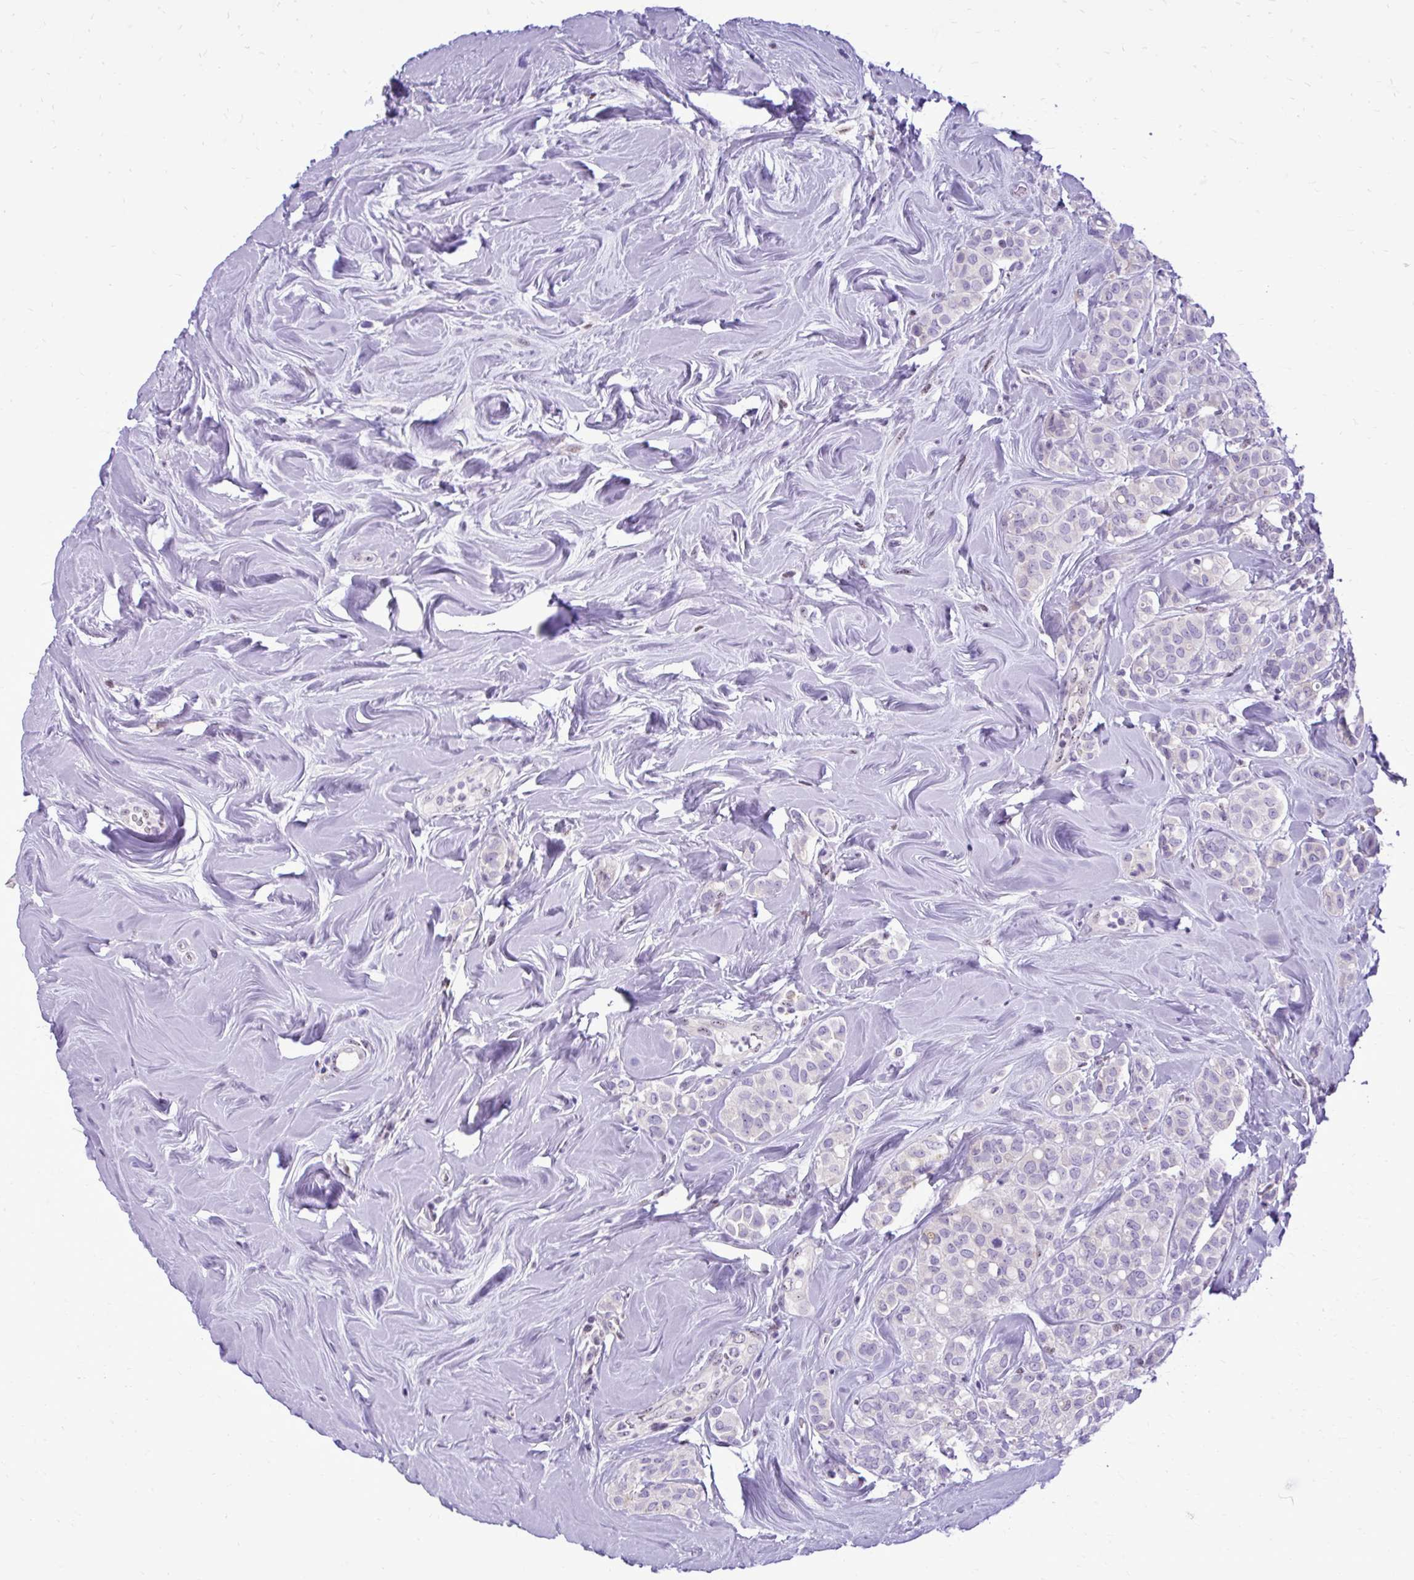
{"staining": {"intensity": "negative", "quantity": "none", "location": "none"}, "tissue": "breast cancer", "cell_type": "Tumor cells", "image_type": "cancer", "snomed": [{"axis": "morphology", "description": "Lobular carcinoma"}, {"axis": "topography", "description": "Breast"}], "caption": "Tumor cells are negative for brown protein staining in breast cancer.", "gene": "RASL11B", "patient": {"sex": "female", "age": 68}}